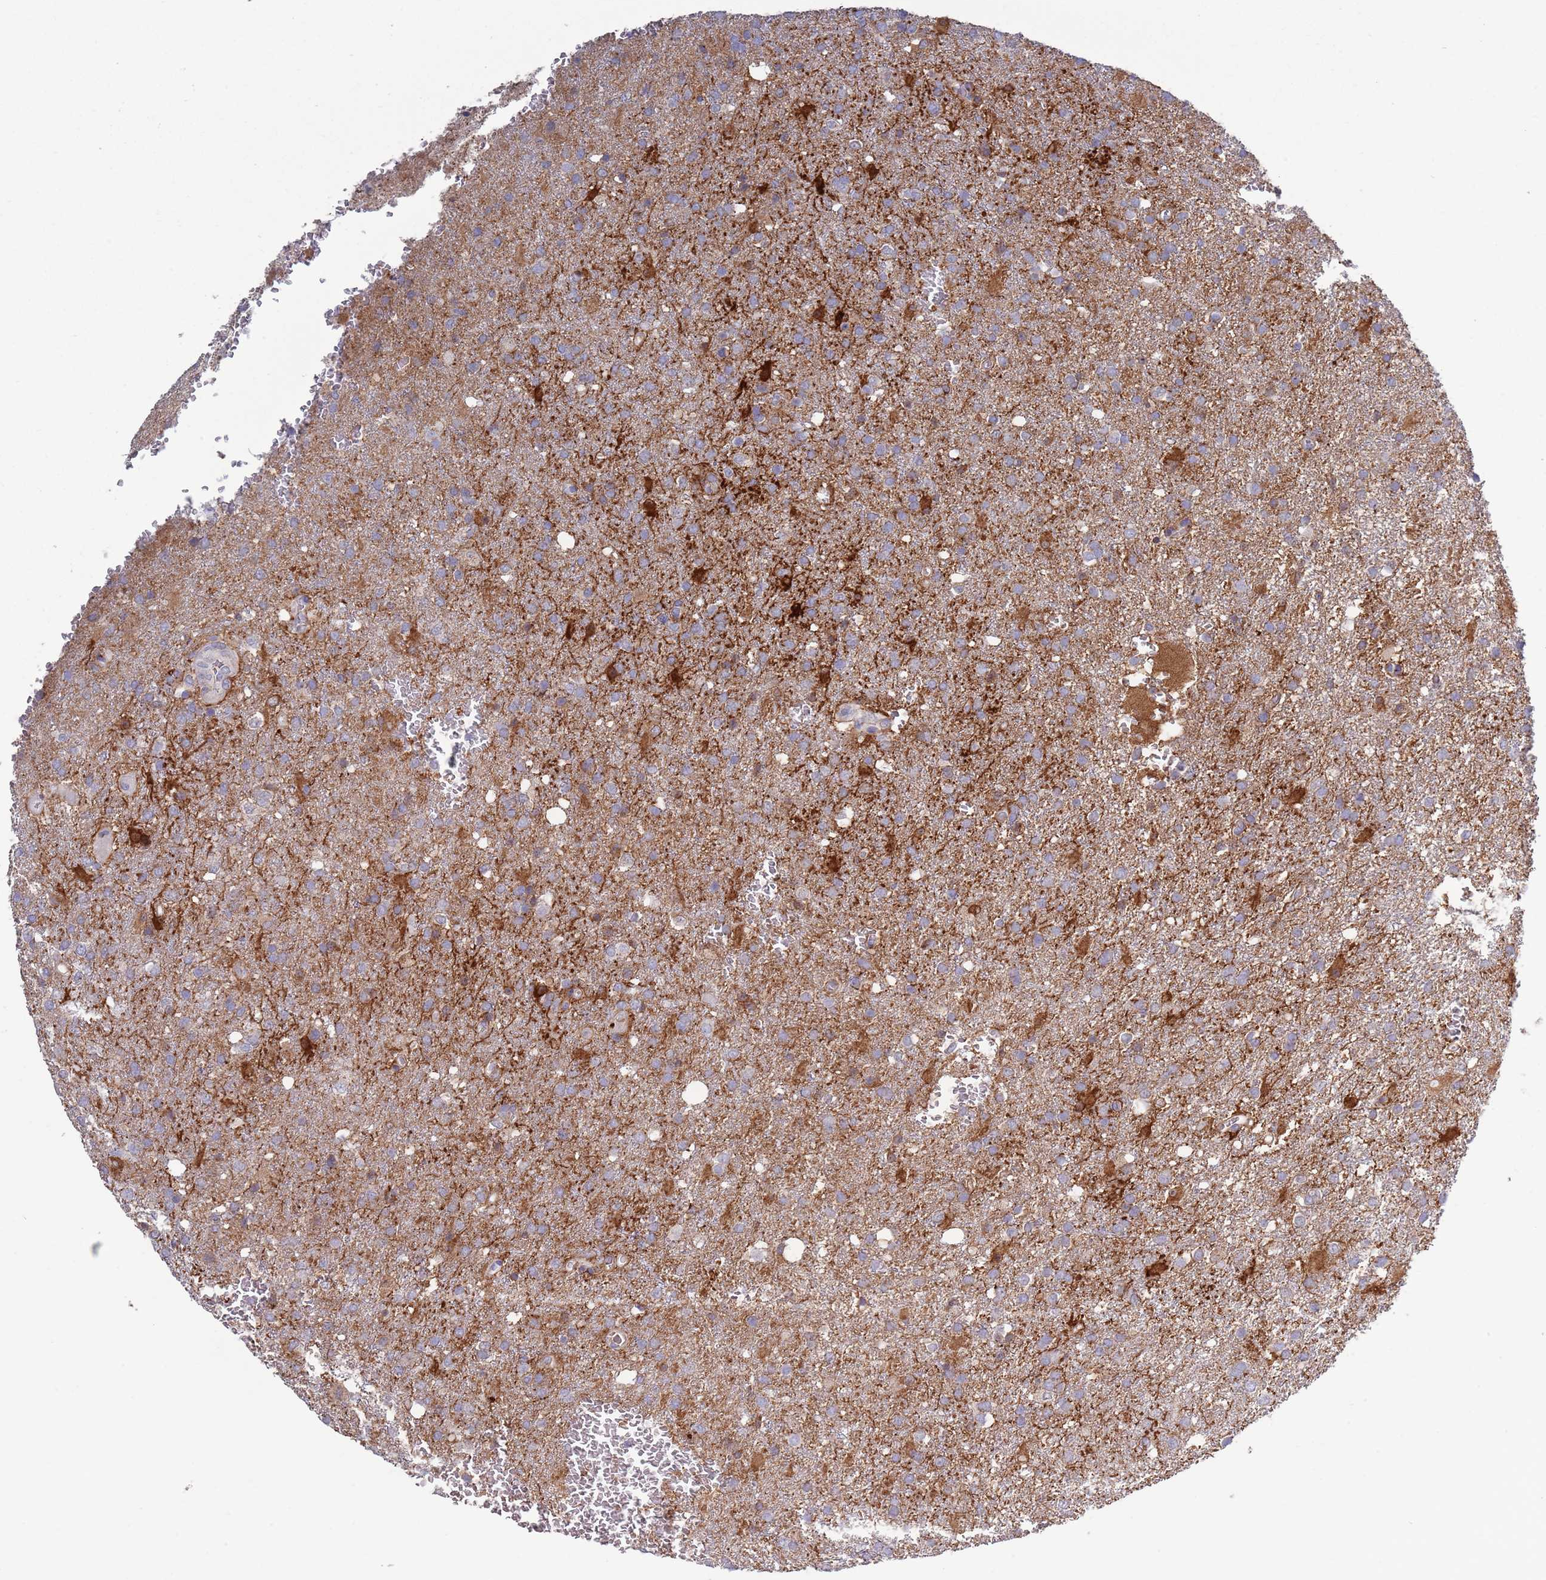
{"staining": {"intensity": "weak", "quantity": "25%-75%", "location": "cytoplasmic/membranous"}, "tissue": "glioma", "cell_type": "Tumor cells", "image_type": "cancer", "snomed": [{"axis": "morphology", "description": "Glioma, malignant, High grade"}, {"axis": "topography", "description": "Brain"}], "caption": "Human high-grade glioma (malignant) stained with a brown dye reveals weak cytoplasmic/membranous positive positivity in approximately 25%-75% of tumor cells.", "gene": "ACSBG1", "patient": {"sex": "female", "age": 74}}